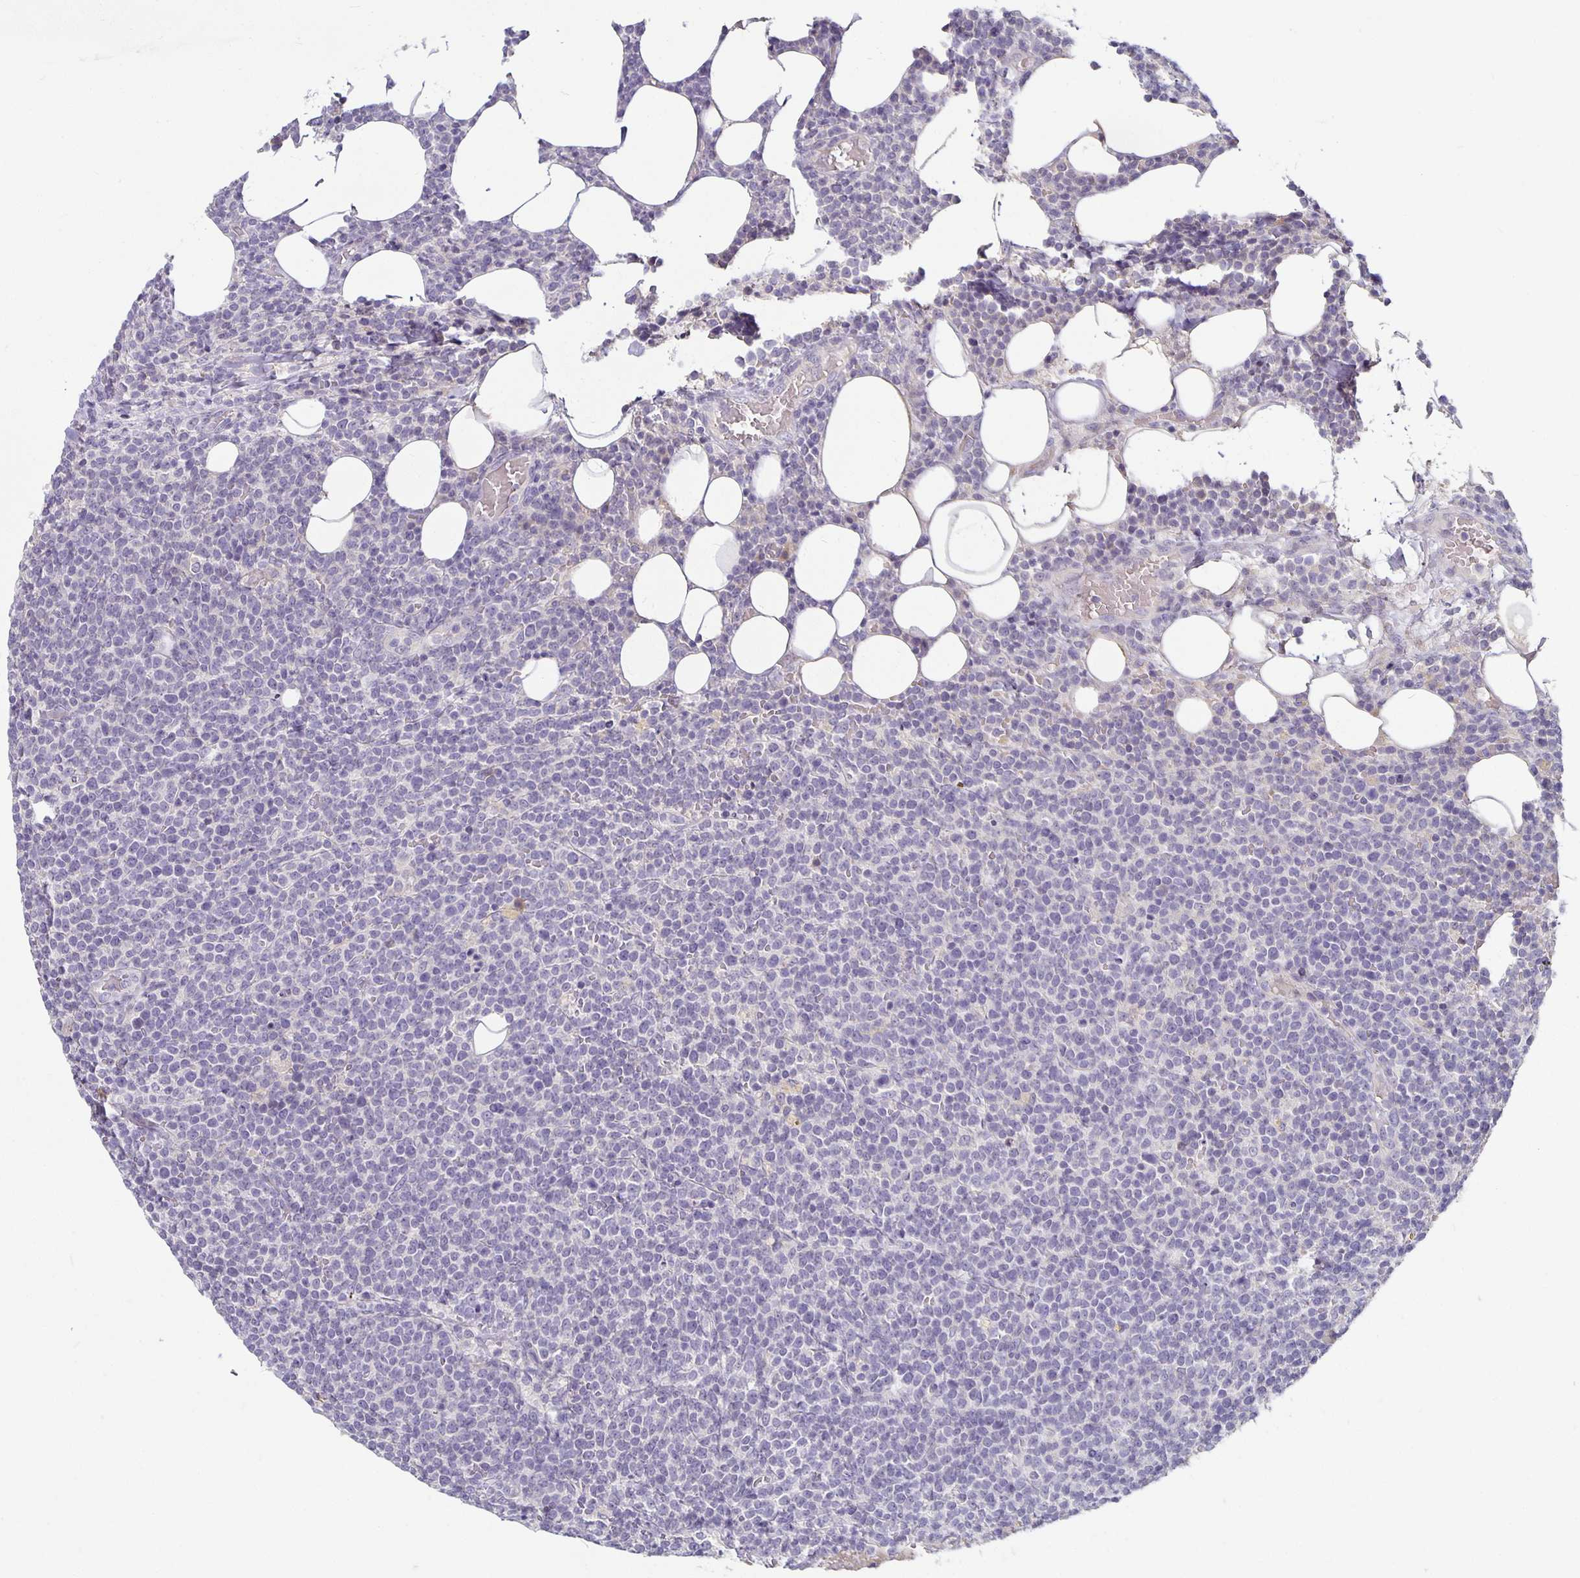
{"staining": {"intensity": "negative", "quantity": "none", "location": "none"}, "tissue": "lymphoma", "cell_type": "Tumor cells", "image_type": "cancer", "snomed": [{"axis": "morphology", "description": "Malignant lymphoma, non-Hodgkin's type, High grade"}, {"axis": "topography", "description": "Lymph node"}], "caption": "DAB (3,3'-diaminobenzidine) immunohistochemical staining of high-grade malignant lymphoma, non-Hodgkin's type demonstrates no significant expression in tumor cells.", "gene": "CA12", "patient": {"sex": "male", "age": 61}}